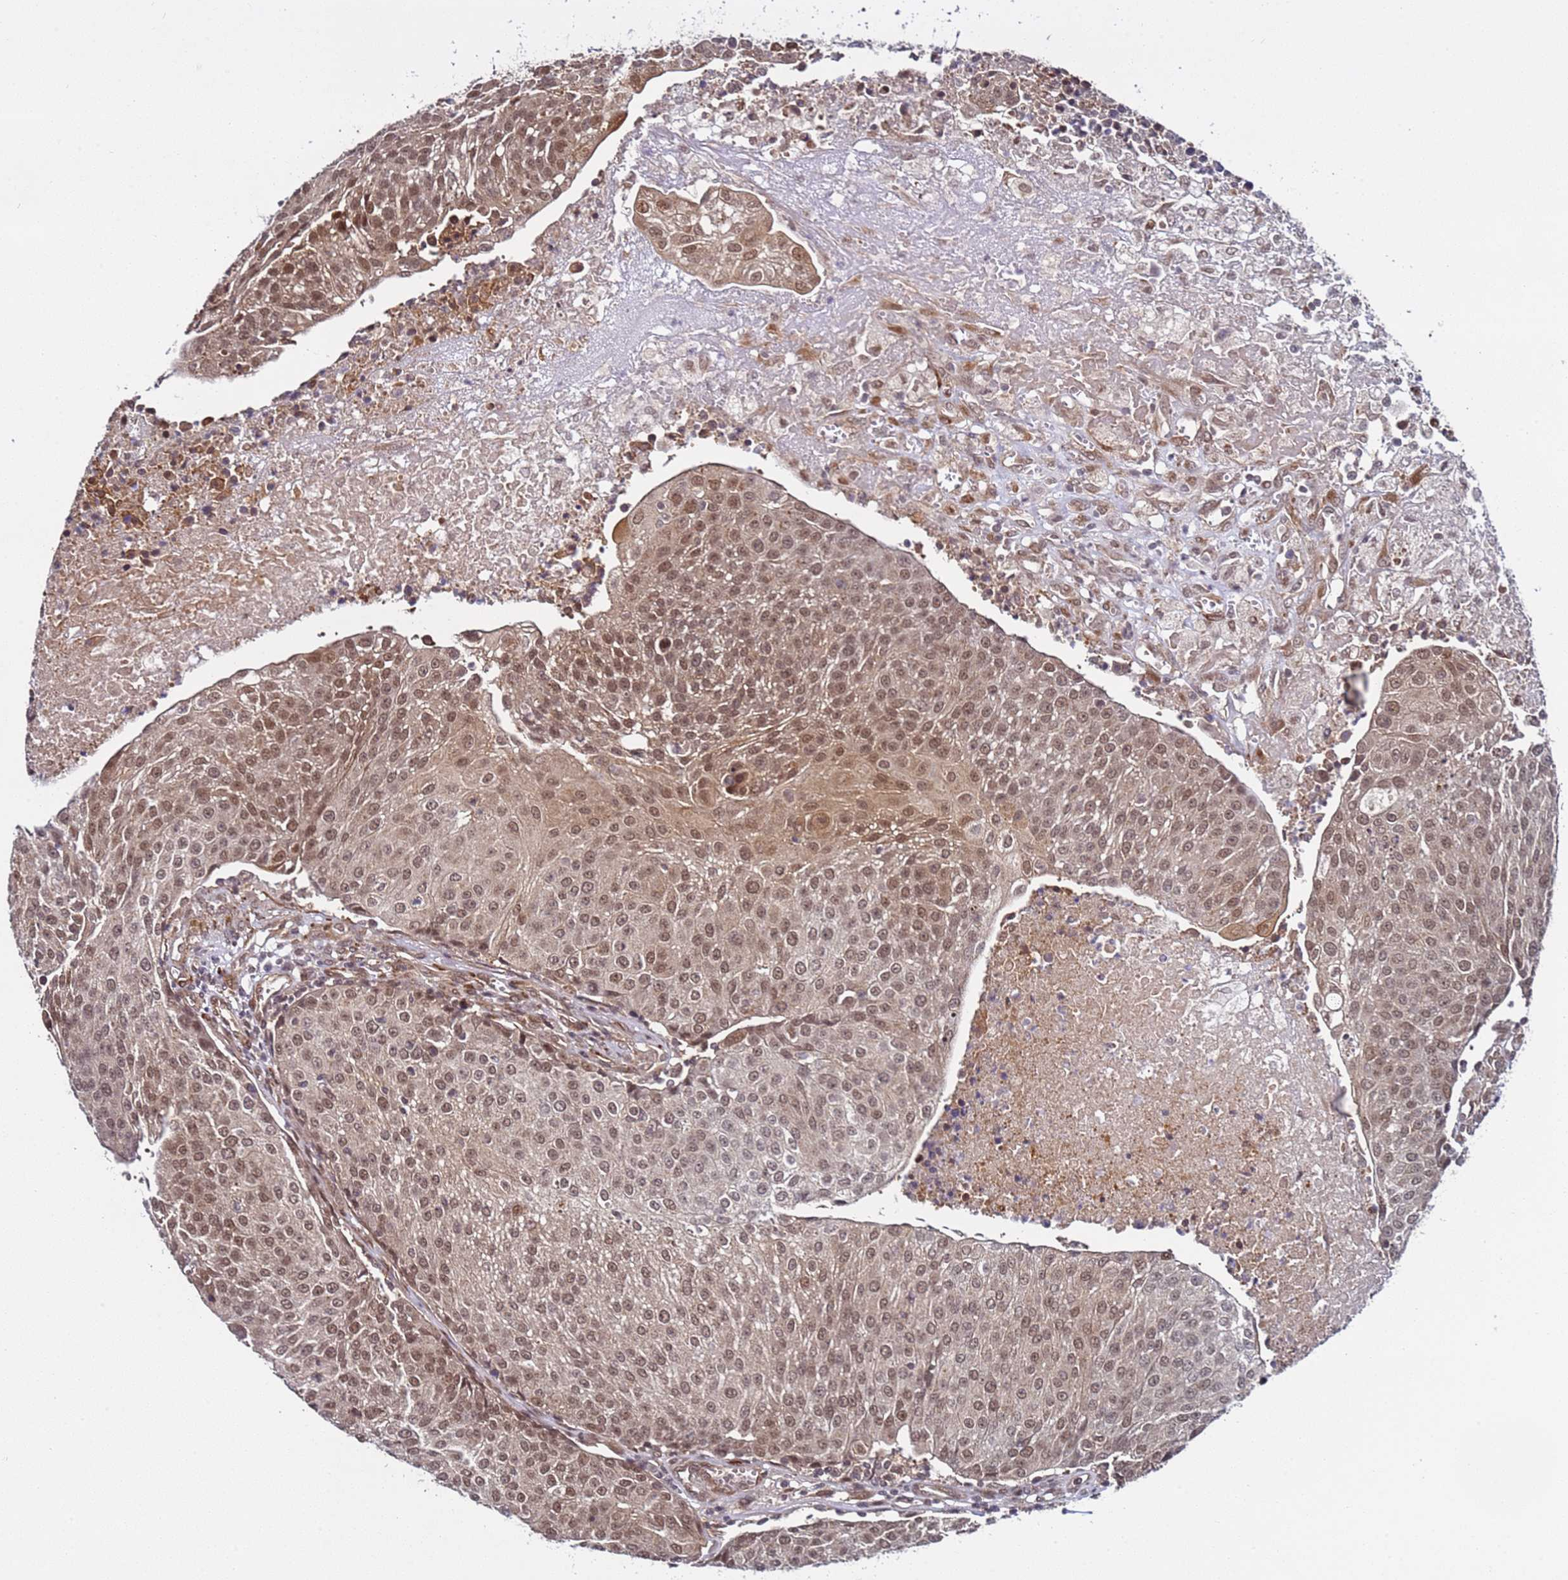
{"staining": {"intensity": "weak", "quantity": ">75%", "location": "cytoplasmic/membranous,nuclear"}, "tissue": "urothelial cancer", "cell_type": "Tumor cells", "image_type": "cancer", "snomed": [{"axis": "morphology", "description": "Urothelial carcinoma, High grade"}, {"axis": "topography", "description": "Urinary bladder"}], "caption": "This is a photomicrograph of immunohistochemistry staining of urothelial carcinoma (high-grade), which shows weak positivity in the cytoplasmic/membranous and nuclear of tumor cells.", "gene": "POLR2D", "patient": {"sex": "female", "age": 85}}